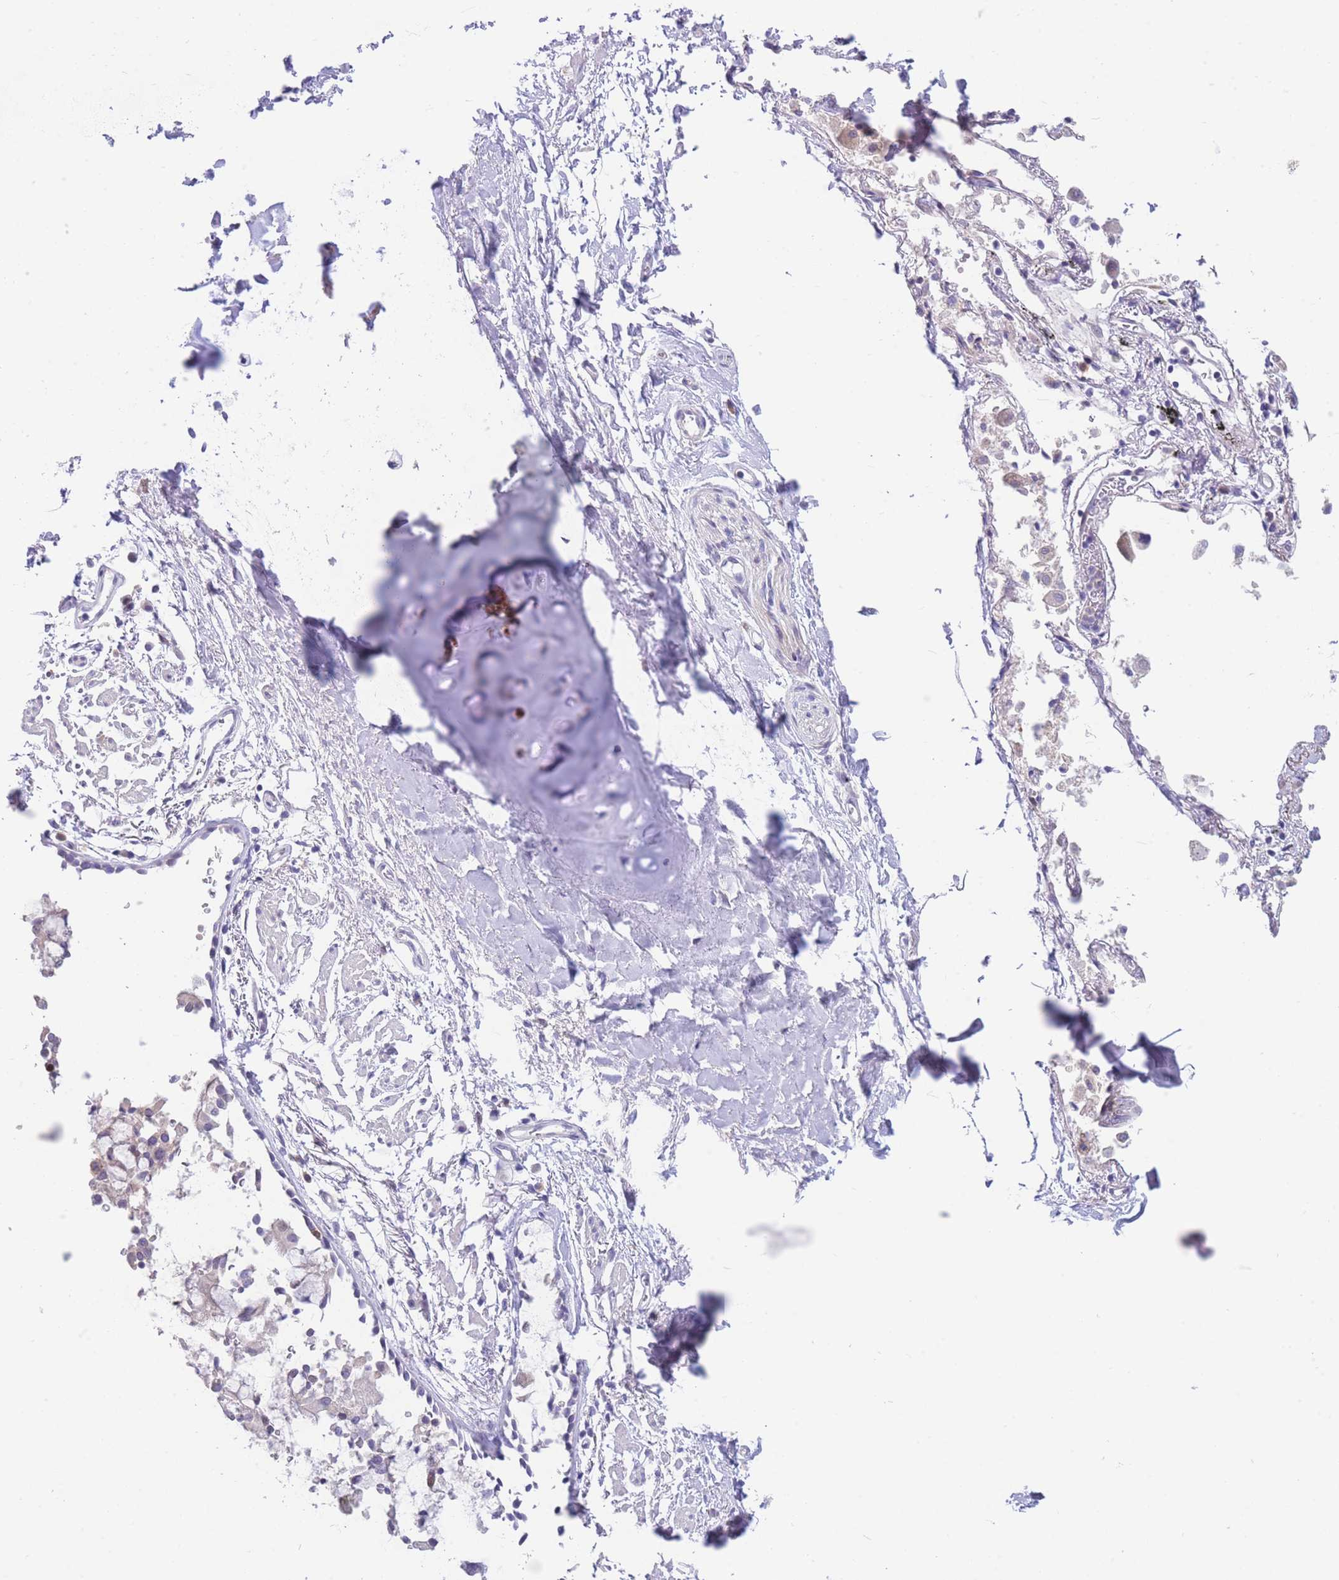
{"staining": {"intensity": "moderate", "quantity": "<25%", "location": "nuclear"}, "tissue": "soft tissue", "cell_type": "Chondrocytes", "image_type": "normal", "snomed": [{"axis": "morphology", "description": "Normal tissue, NOS"}, {"axis": "topography", "description": "Cartilage tissue"}], "caption": "About <25% of chondrocytes in benign human soft tissue display moderate nuclear protein staining as visualized by brown immunohistochemical staining.", "gene": "SHCBP1", "patient": {"sex": "male", "age": 73}}